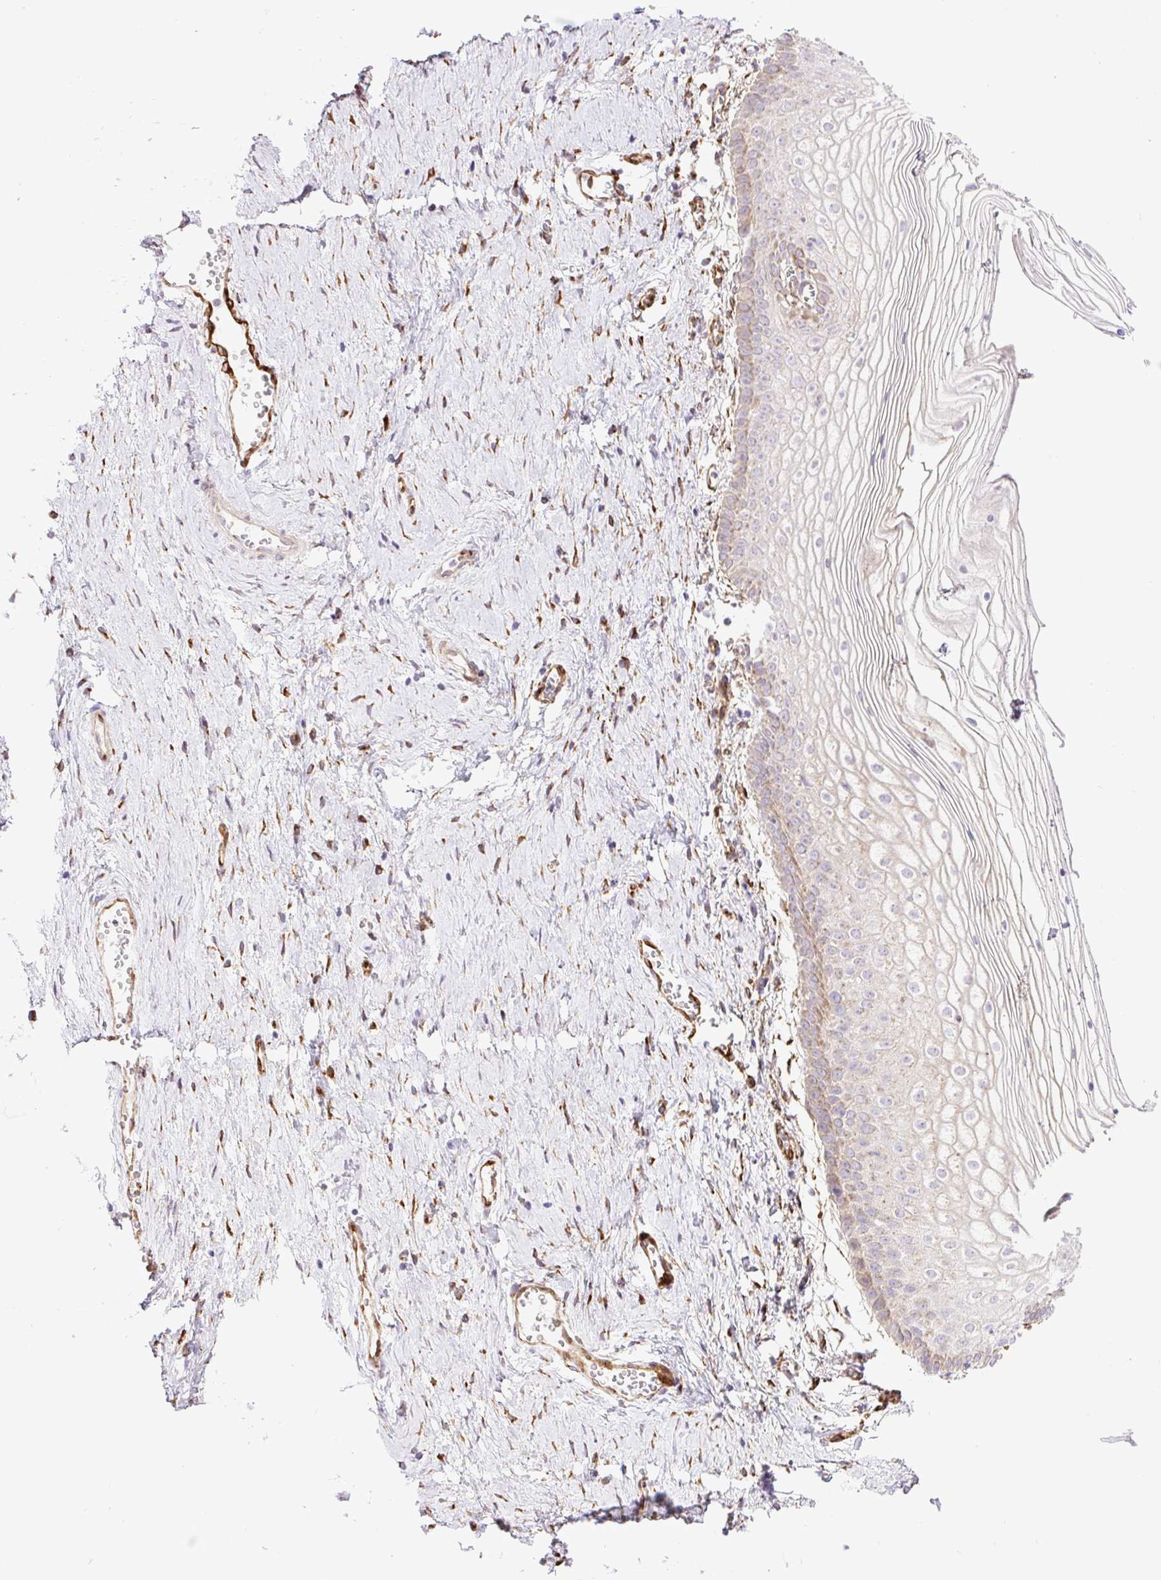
{"staining": {"intensity": "moderate", "quantity": "<25%", "location": "cytoplasmic/membranous"}, "tissue": "vagina", "cell_type": "Squamous epithelial cells", "image_type": "normal", "snomed": [{"axis": "morphology", "description": "Normal tissue, NOS"}, {"axis": "topography", "description": "Vagina"}], "caption": "Immunohistochemical staining of normal human vagina displays <25% levels of moderate cytoplasmic/membranous protein expression in approximately <25% of squamous epithelial cells. The protein of interest is shown in brown color, while the nuclei are stained blue.", "gene": "RAB30", "patient": {"sex": "female", "age": 56}}